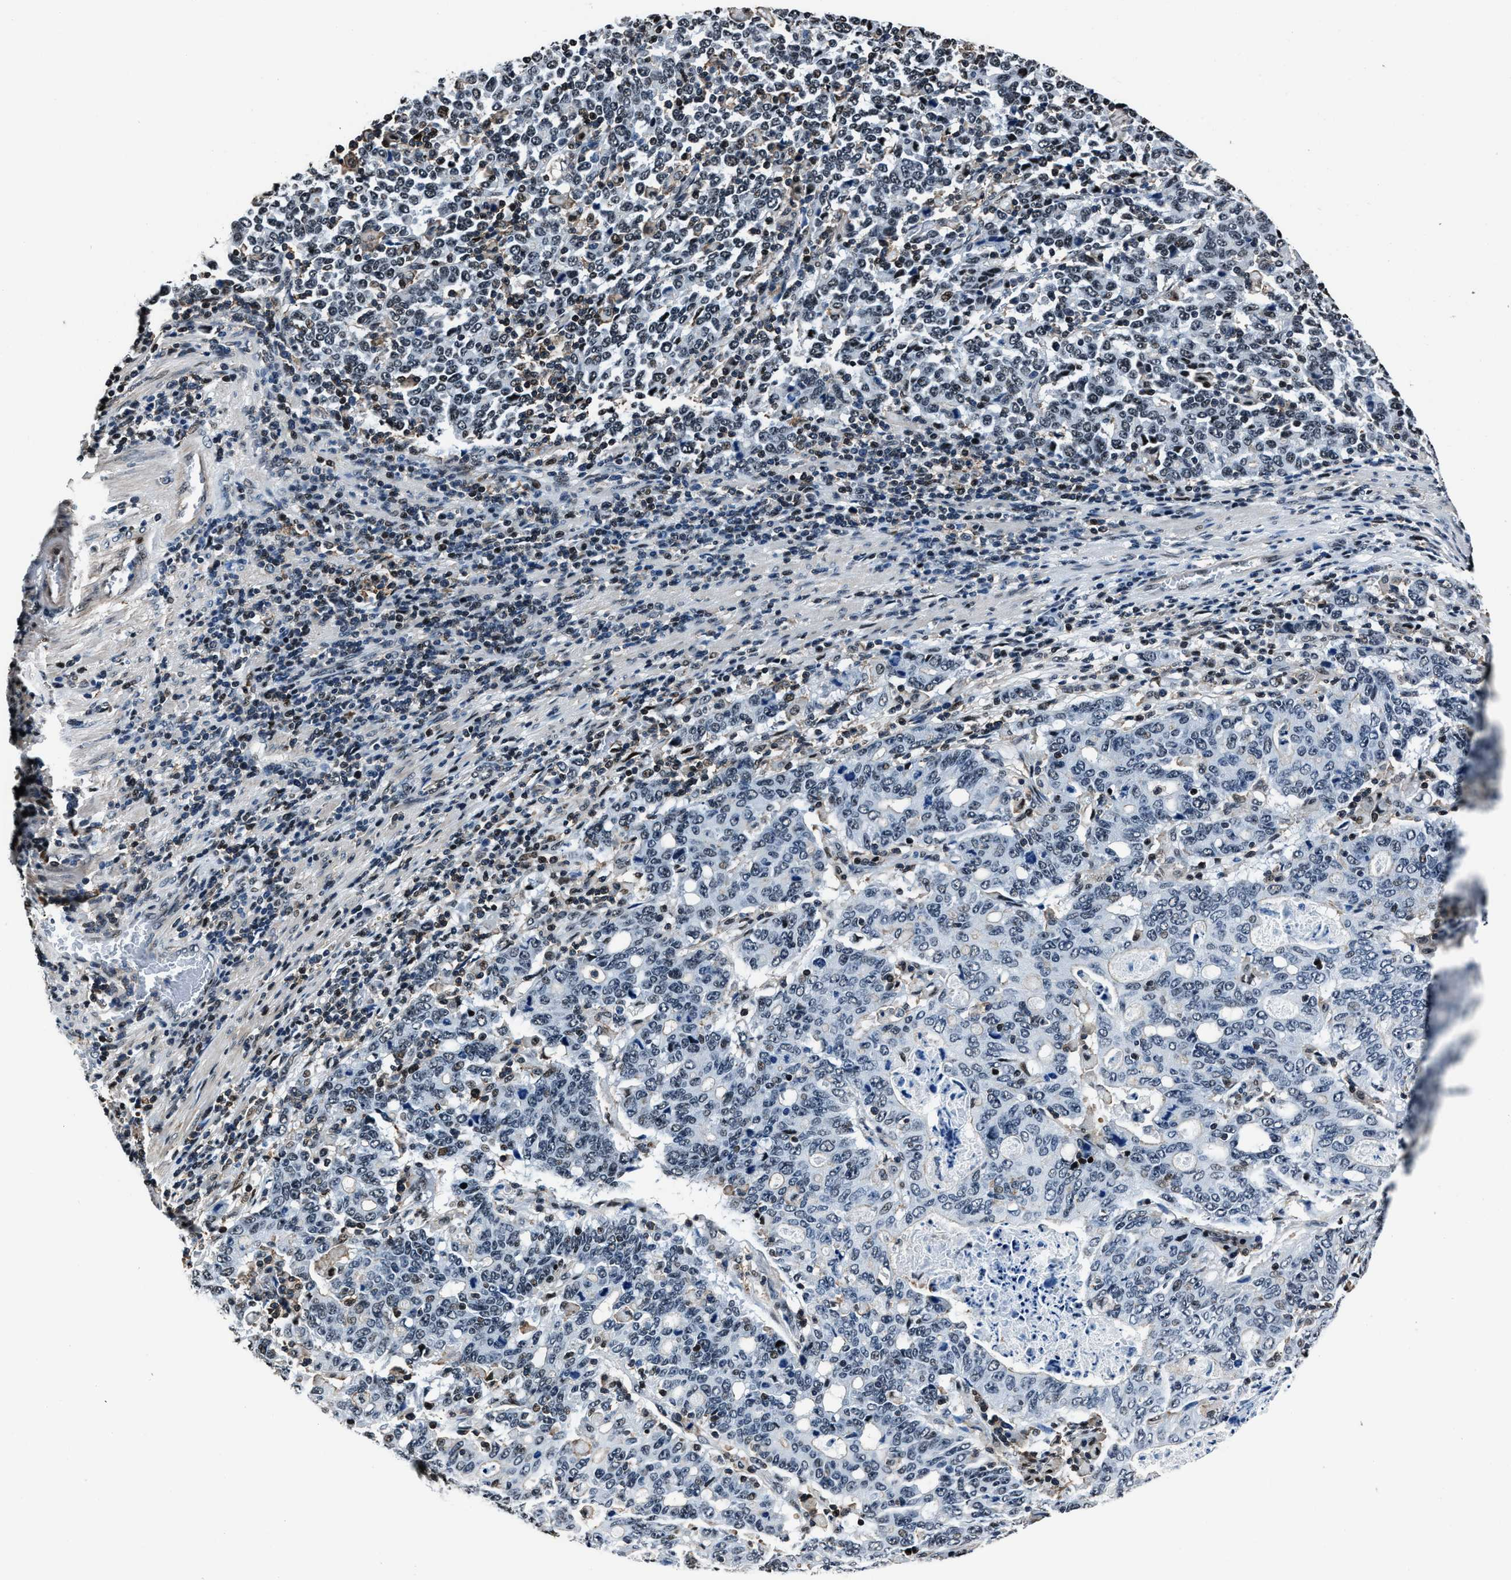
{"staining": {"intensity": "weak", "quantity": "<25%", "location": "nuclear"}, "tissue": "stomach cancer", "cell_type": "Tumor cells", "image_type": "cancer", "snomed": [{"axis": "morphology", "description": "Adenocarcinoma, NOS"}, {"axis": "topography", "description": "Stomach, upper"}], "caption": "This is a micrograph of immunohistochemistry staining of stomach adenocarcinoma, which shows no expression in tumor cells.", "gene": "PPIE", "patient": {"sex": "male", "age": 69}}